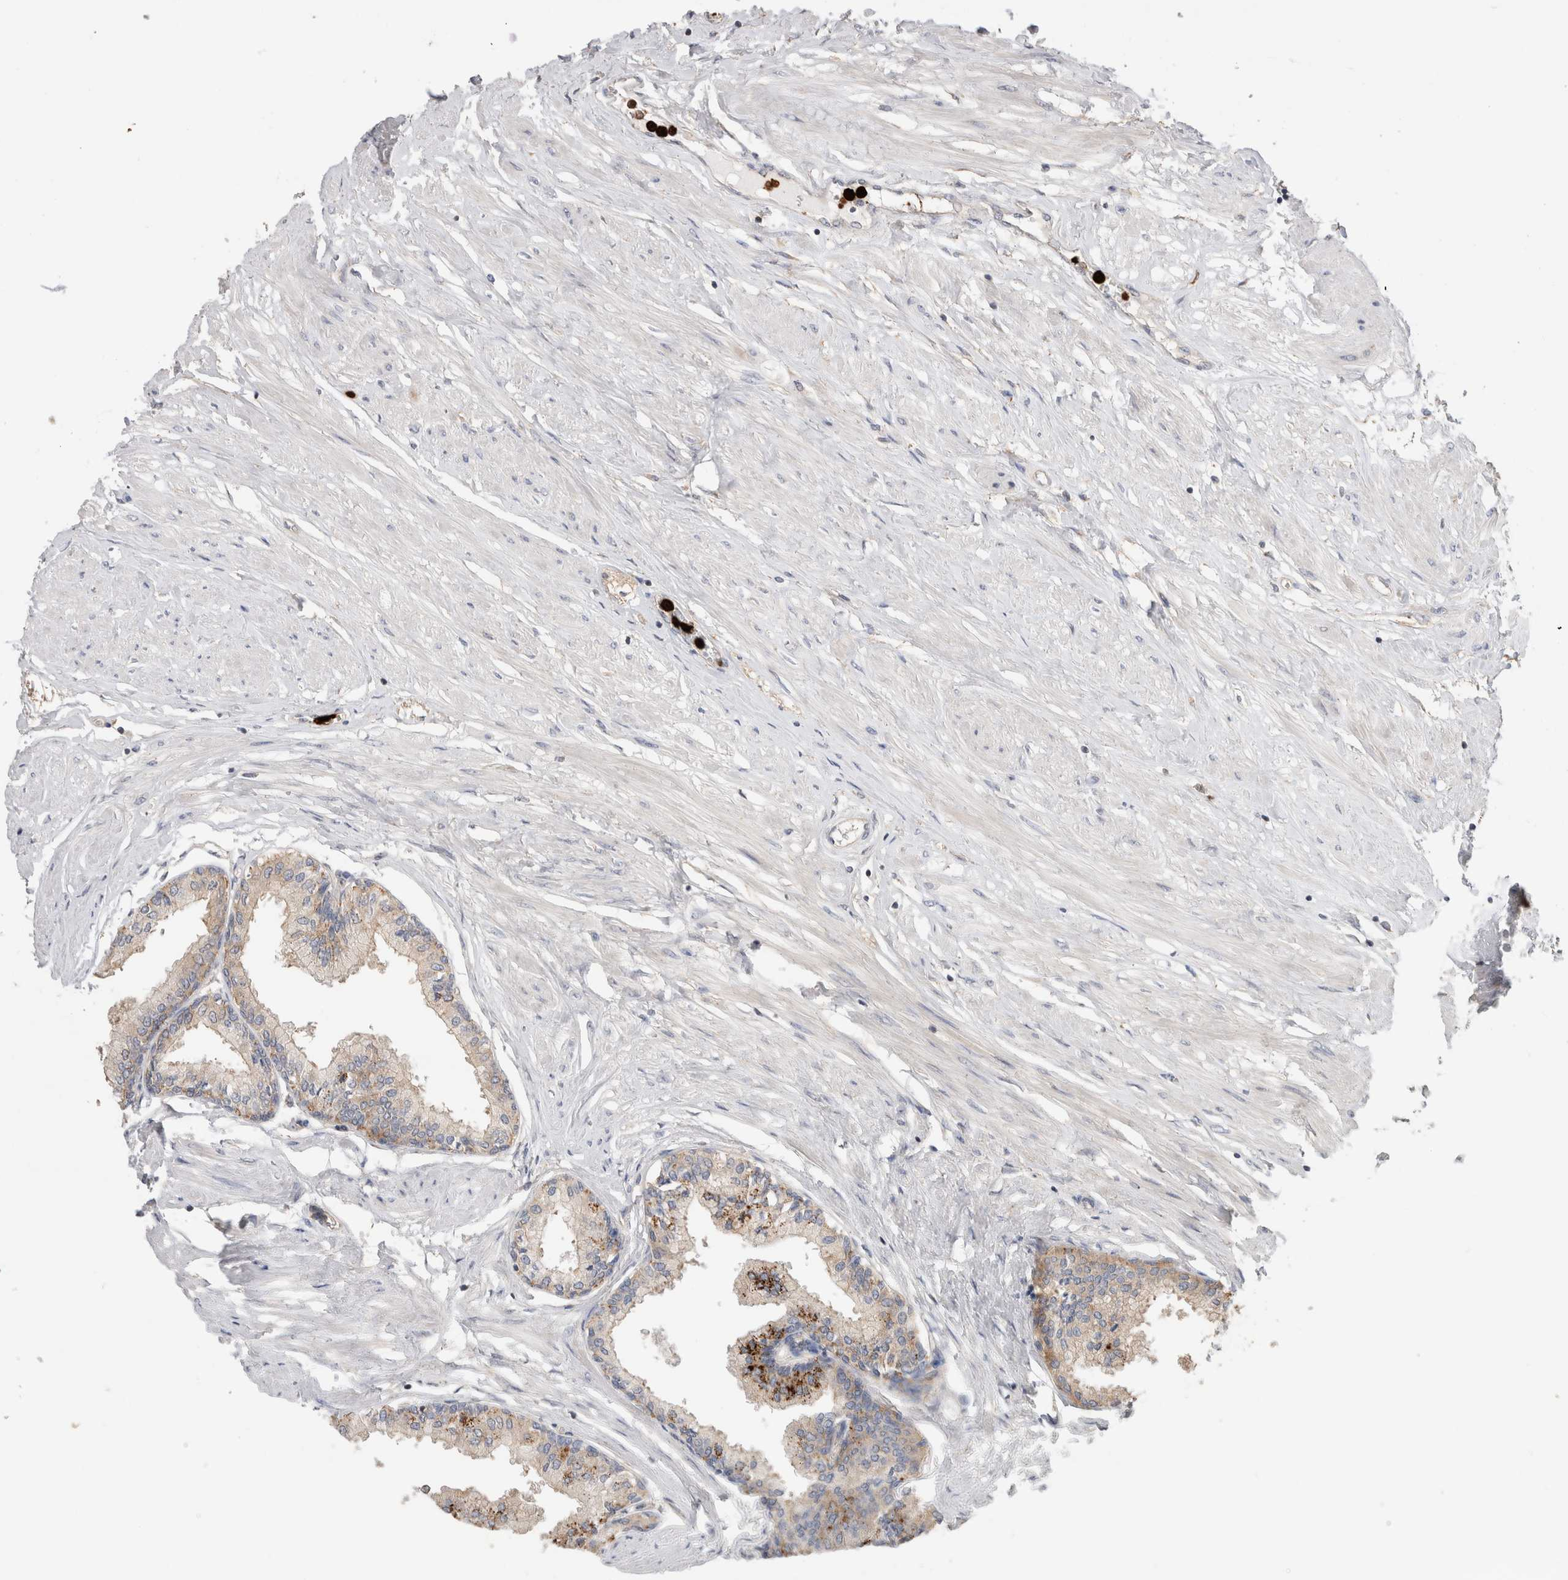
{"staining": {"intensity": "moderate", "quantity": ">75%", "location": "cytoplasmic/membranous"}, "tissue": "seminal vesicle", "cell_type": "Glandular cells", "image_type": "normal", "snomed": [{"axis": "morphology", "description": "Normal tissue, NOS"}, {"axis": "topography", "description": "Prostate"}, {"axis": "topography", "description": "Seminal veicle"}], "caption": "Seminal vesicle stained for a protein (brown) exhibits moderate cytoplasmic/membranous positive staining in approximately >75% of glandular cells.", "gene": "NXT2", "patient": {"sex": "male", "age": 60}}